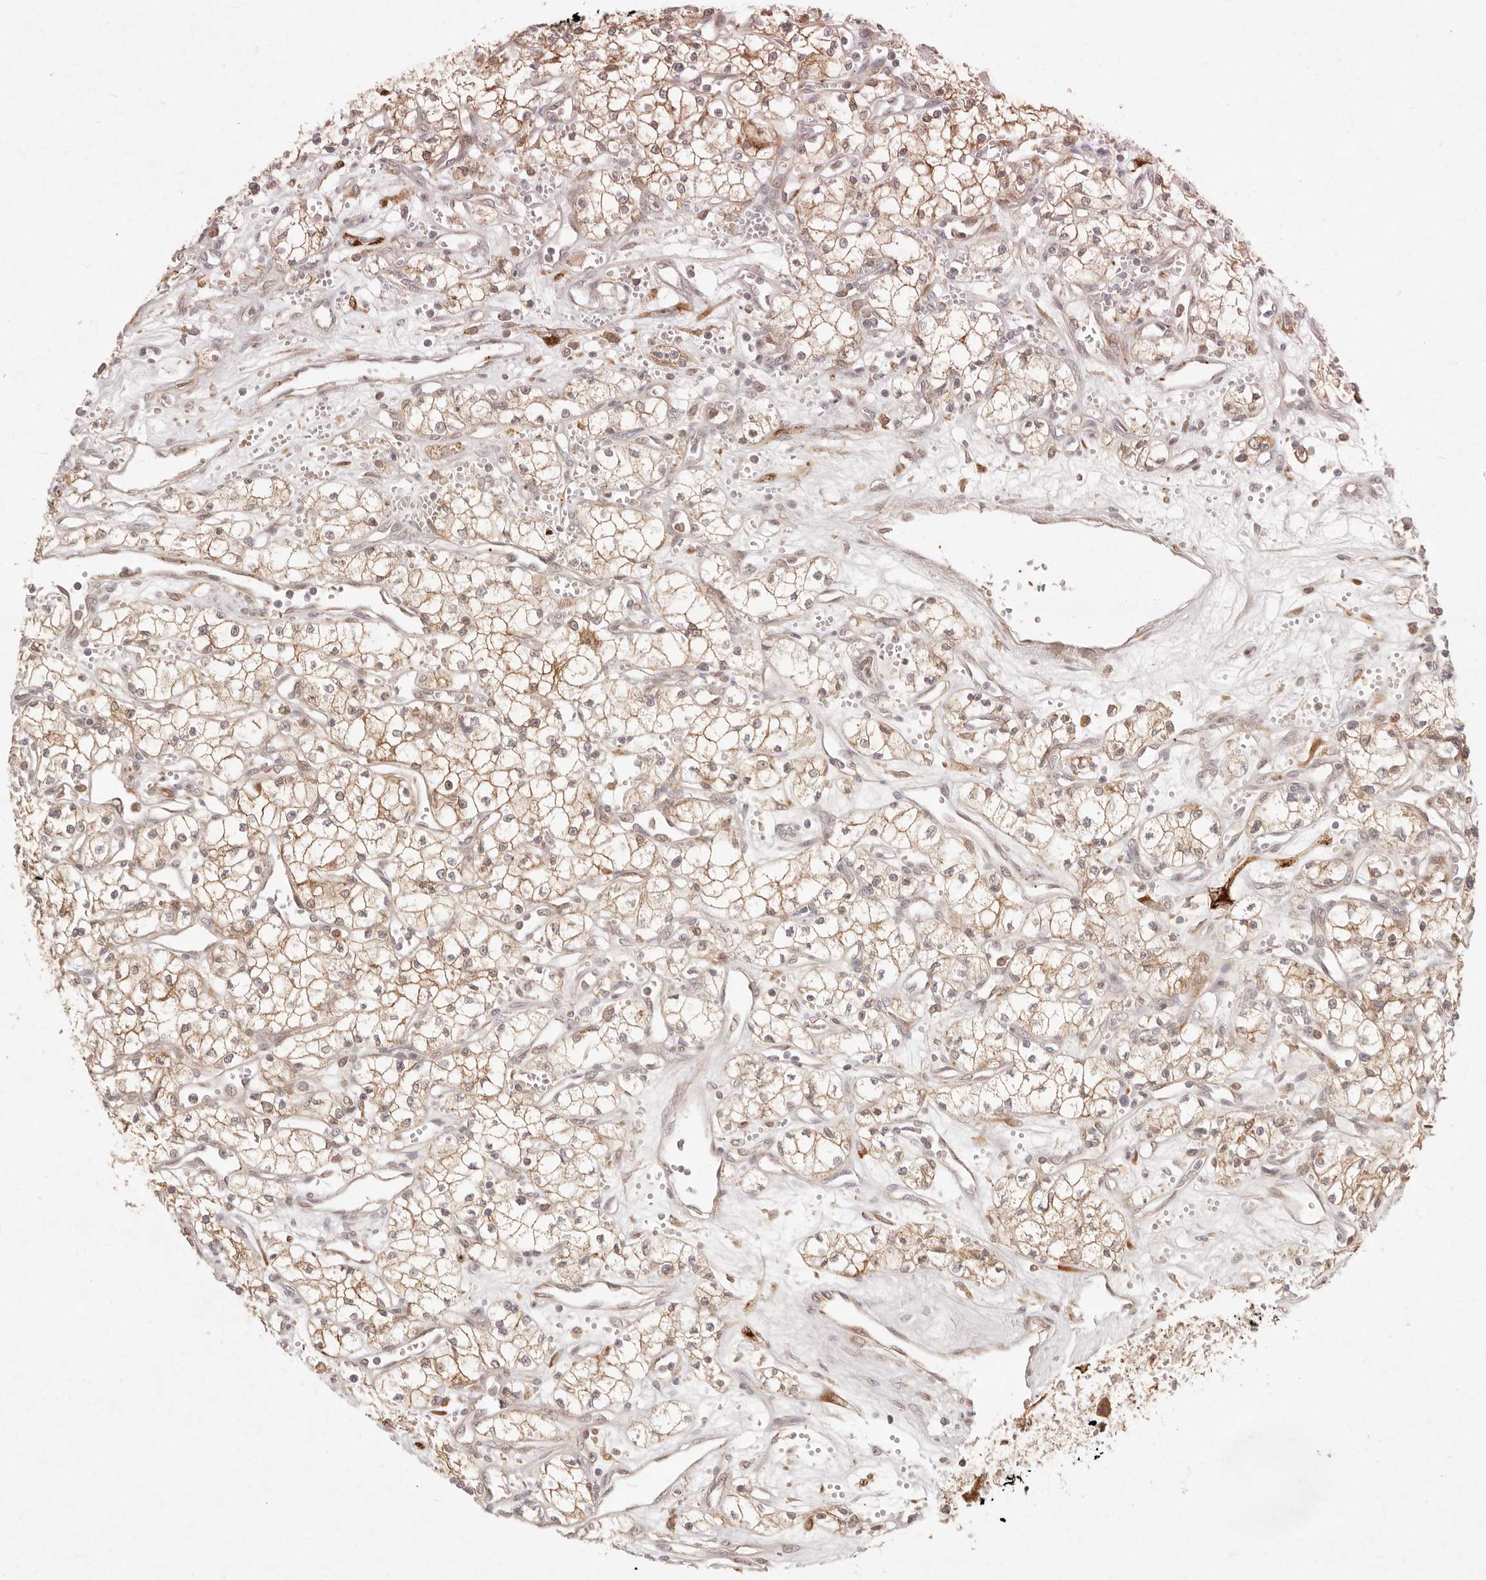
{"staining": {"intensity": "moderate", "quantity": ">75%", "location": "cytoplasmic/membranous"}, "tissue": "renal cancer", "cell_type": "Tumor cells", "image_type": "cancer", "snomed": [{"axis": "morphology", "description": "Adenocarcinoma, NOS"}, {"axis": "topography", "description": "Kidney"}], "caption": "Renal cancer stained with a brown dye exhibits moderate cytoplasmic/membranous positive positivity in about >75% of tumor cells.", "gene": "C1orf127", "patient": {"sex": "male", "age": 59}}